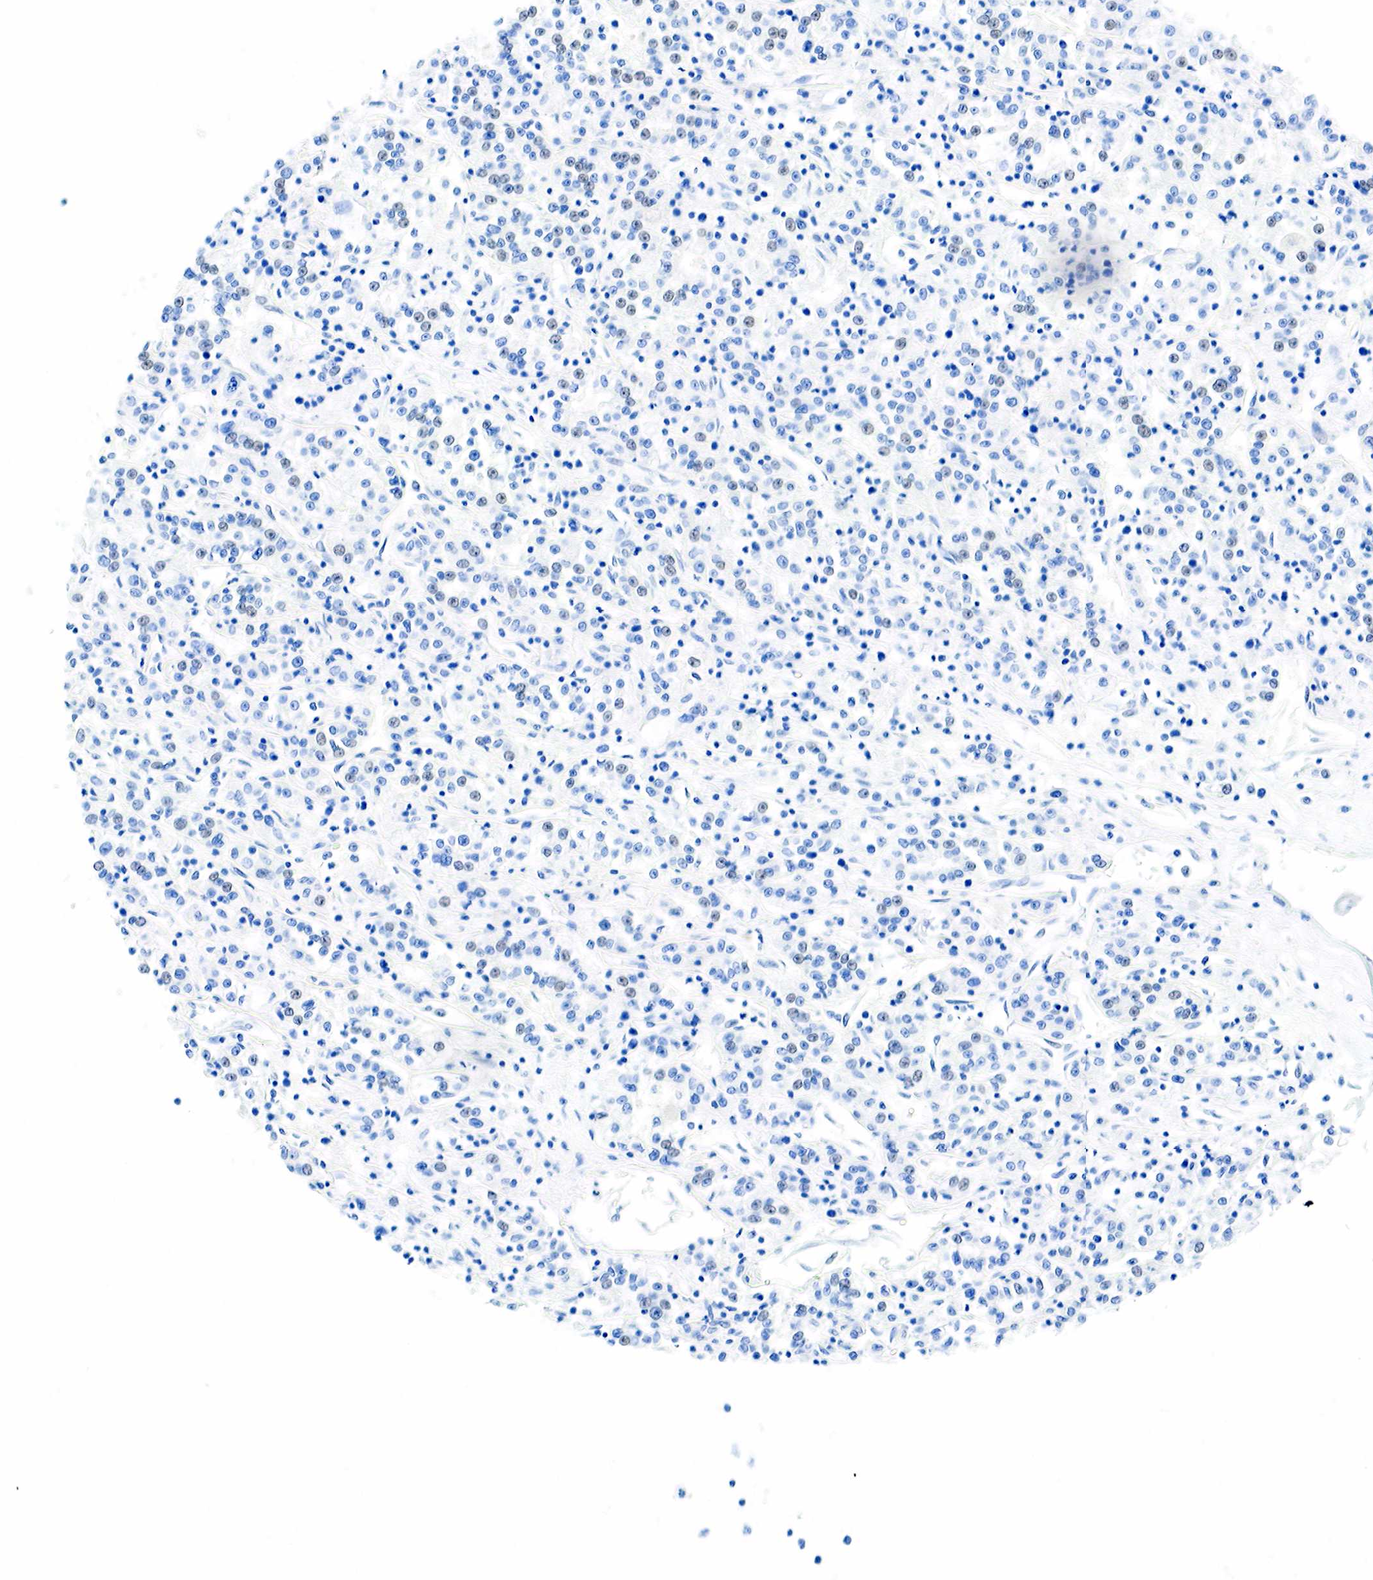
{"staining": {"intensity": "negative", "quantity": "none", "location": "none"}, "tissue": "renal cancer", "cell_type": "Tumor cells", "image_type": "cancer", "snomed": [{"axis": "morphology", "description": "Adenocarcinoma, NOS"}, {"axis": "topography", "description": "Kidney"}], "caption": "A high-resolution image shows immunohistochemistry staining of renal adenocarcinoma, which exhibits no significant staining in tumor cells.", "gene": "INHA", "patient": {"sex": "female", "age": 76}}